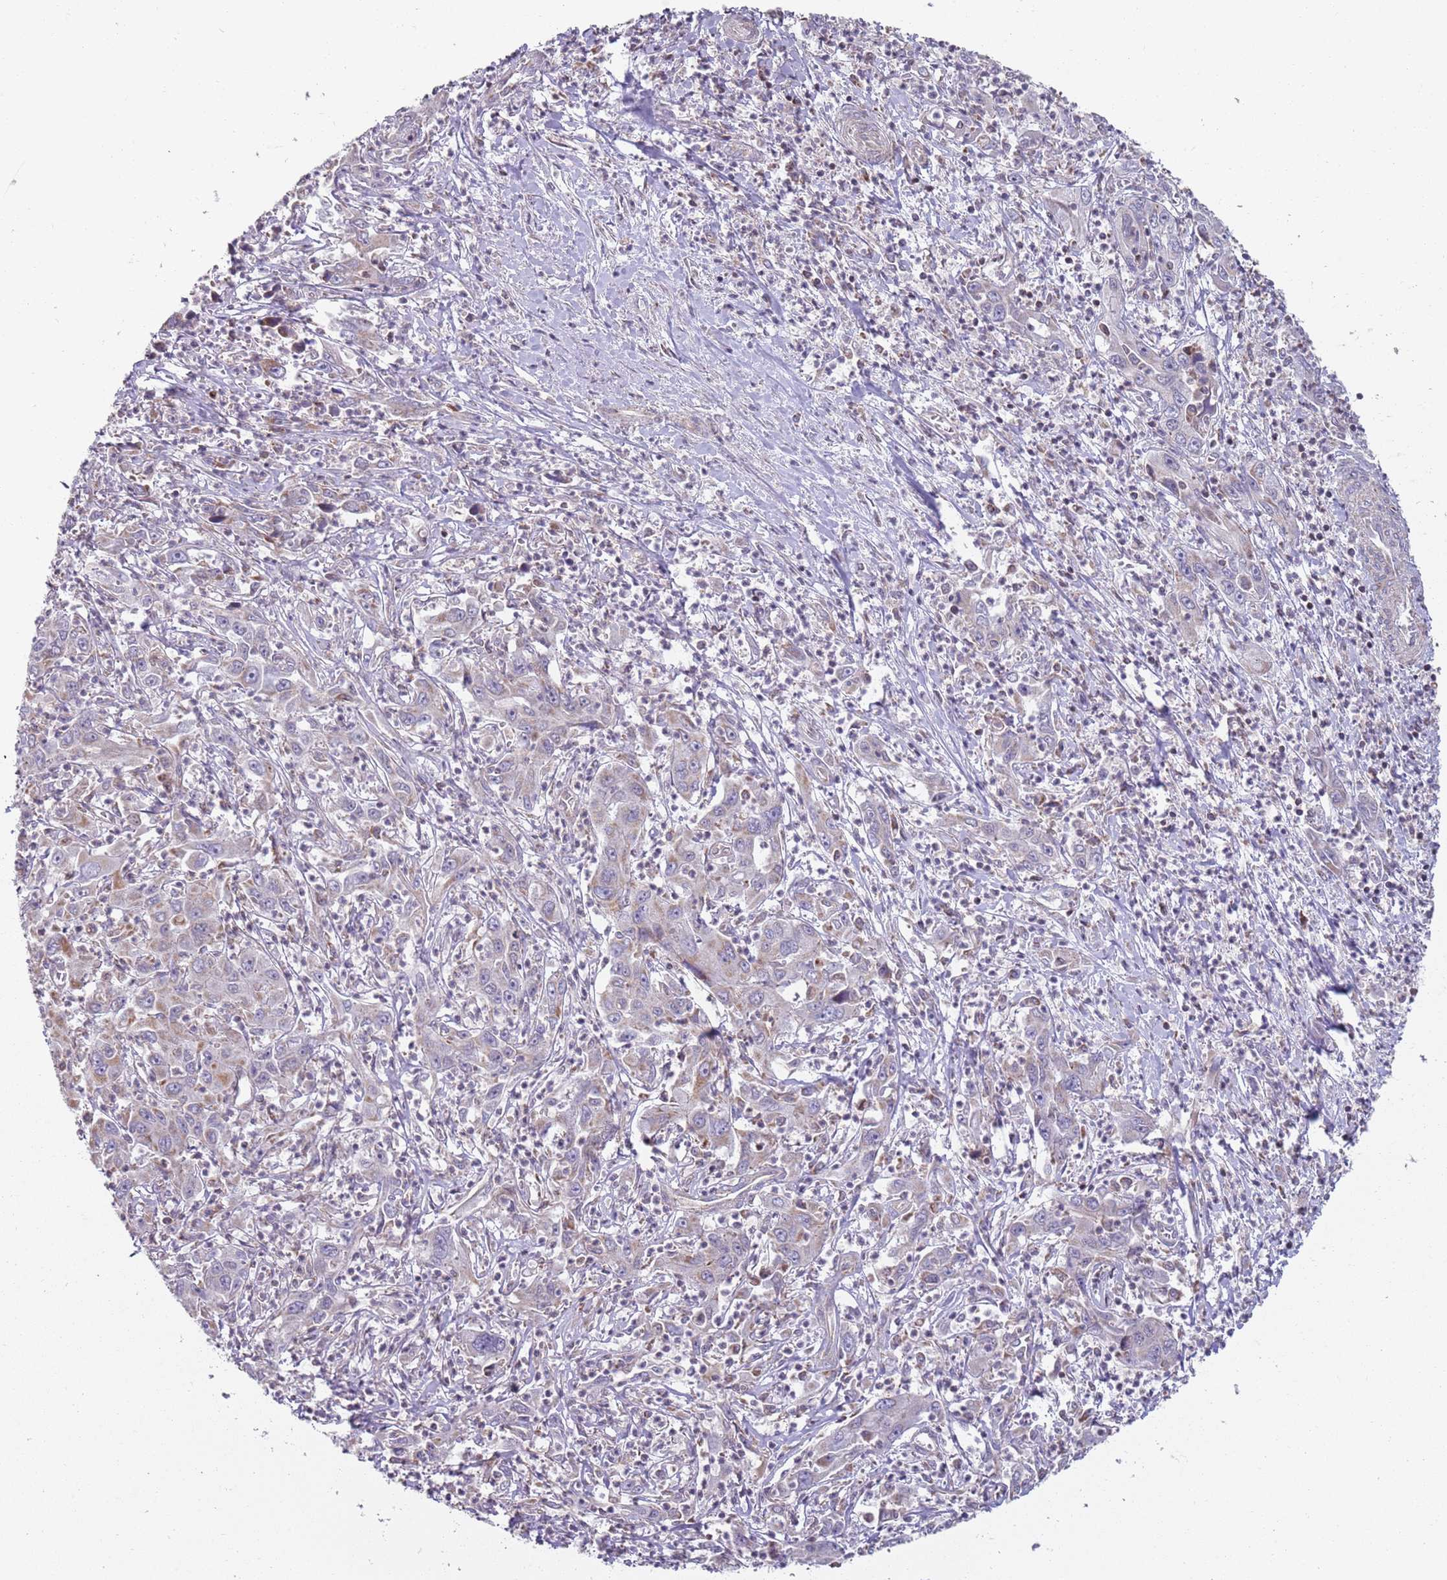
{"staining": {"intensity": "weak", "quantity": "<25%", "location": "cytoplasmic/membranous"}, "tissue": "liver cancer", "cell_type": "Tumor cells", "image_type": "cancer", "snomed": [{"axis": "morphology", "description": "Carcinoma, Hepatocellular, NOS"}, {"axis": "topography", "description": "Liver"}], "caption": "DAB (3,3'-diaminobenzidine) immunohistochemical staining of hepatocellular carcinoma (liver) reveals no significant expression in tumor cells.", "gene": "GAS8", "patient": {"sex": "male", "age": 63}}